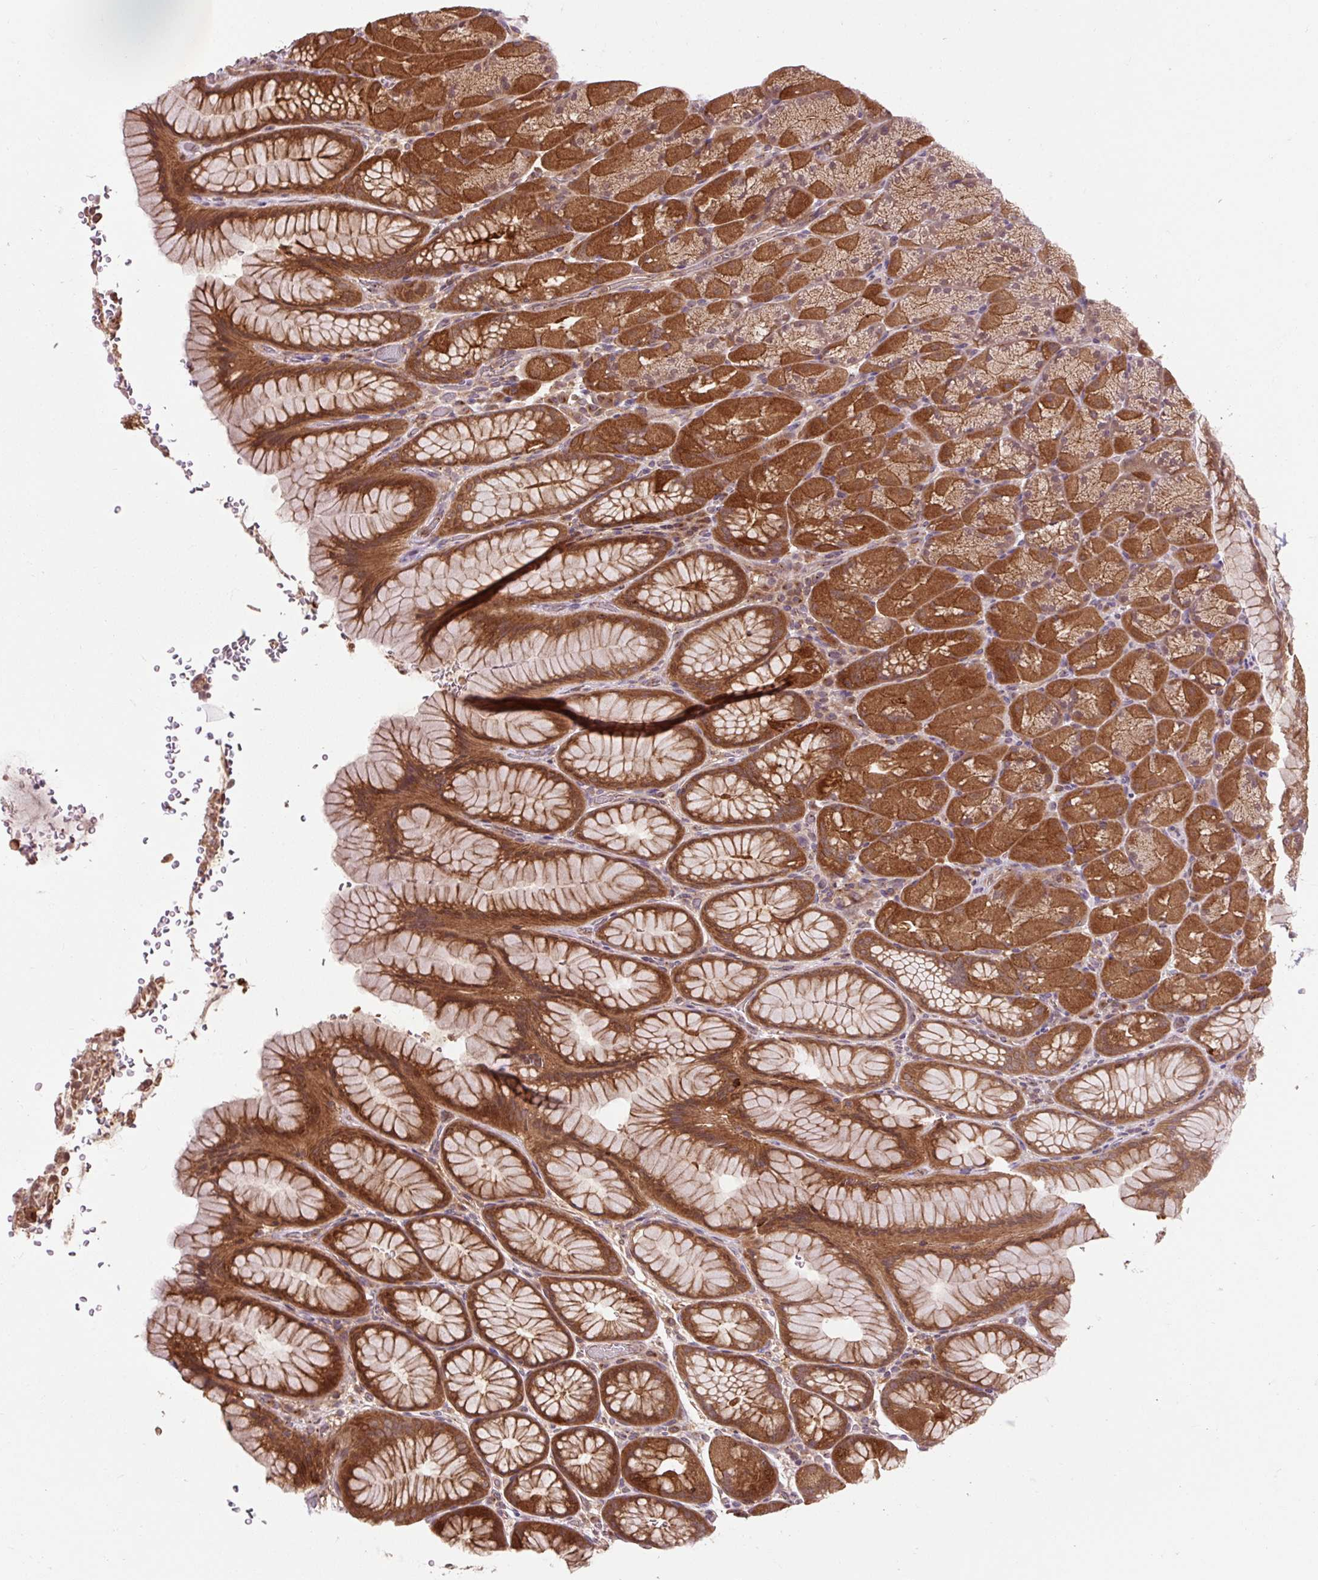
{"staining": {"intensity": "strong", "quantity": ">75%", "location": "cytoplasmic/membranous"}, "tissue": "stomach", "cell_type": "Glandular cells", "image_type": "normal", "snomed": [{"axis": "morphology", "description": "Normal tissue, NOS"}, {"axis": "topography", "description": "Stomach, upper"}, {"axis": "topography", "description": "Stomach, lower"}], "caption": "Immunohistochemical staining of normal human stomach displays high levels of strong cytoplasmic/membranous positivity in approximately >75% of glandular cells. (Brightfield microscopy of DAB IHC at high magnification).", "gene": "MMS19", "patient": {"sex": "male", "age": 67}}